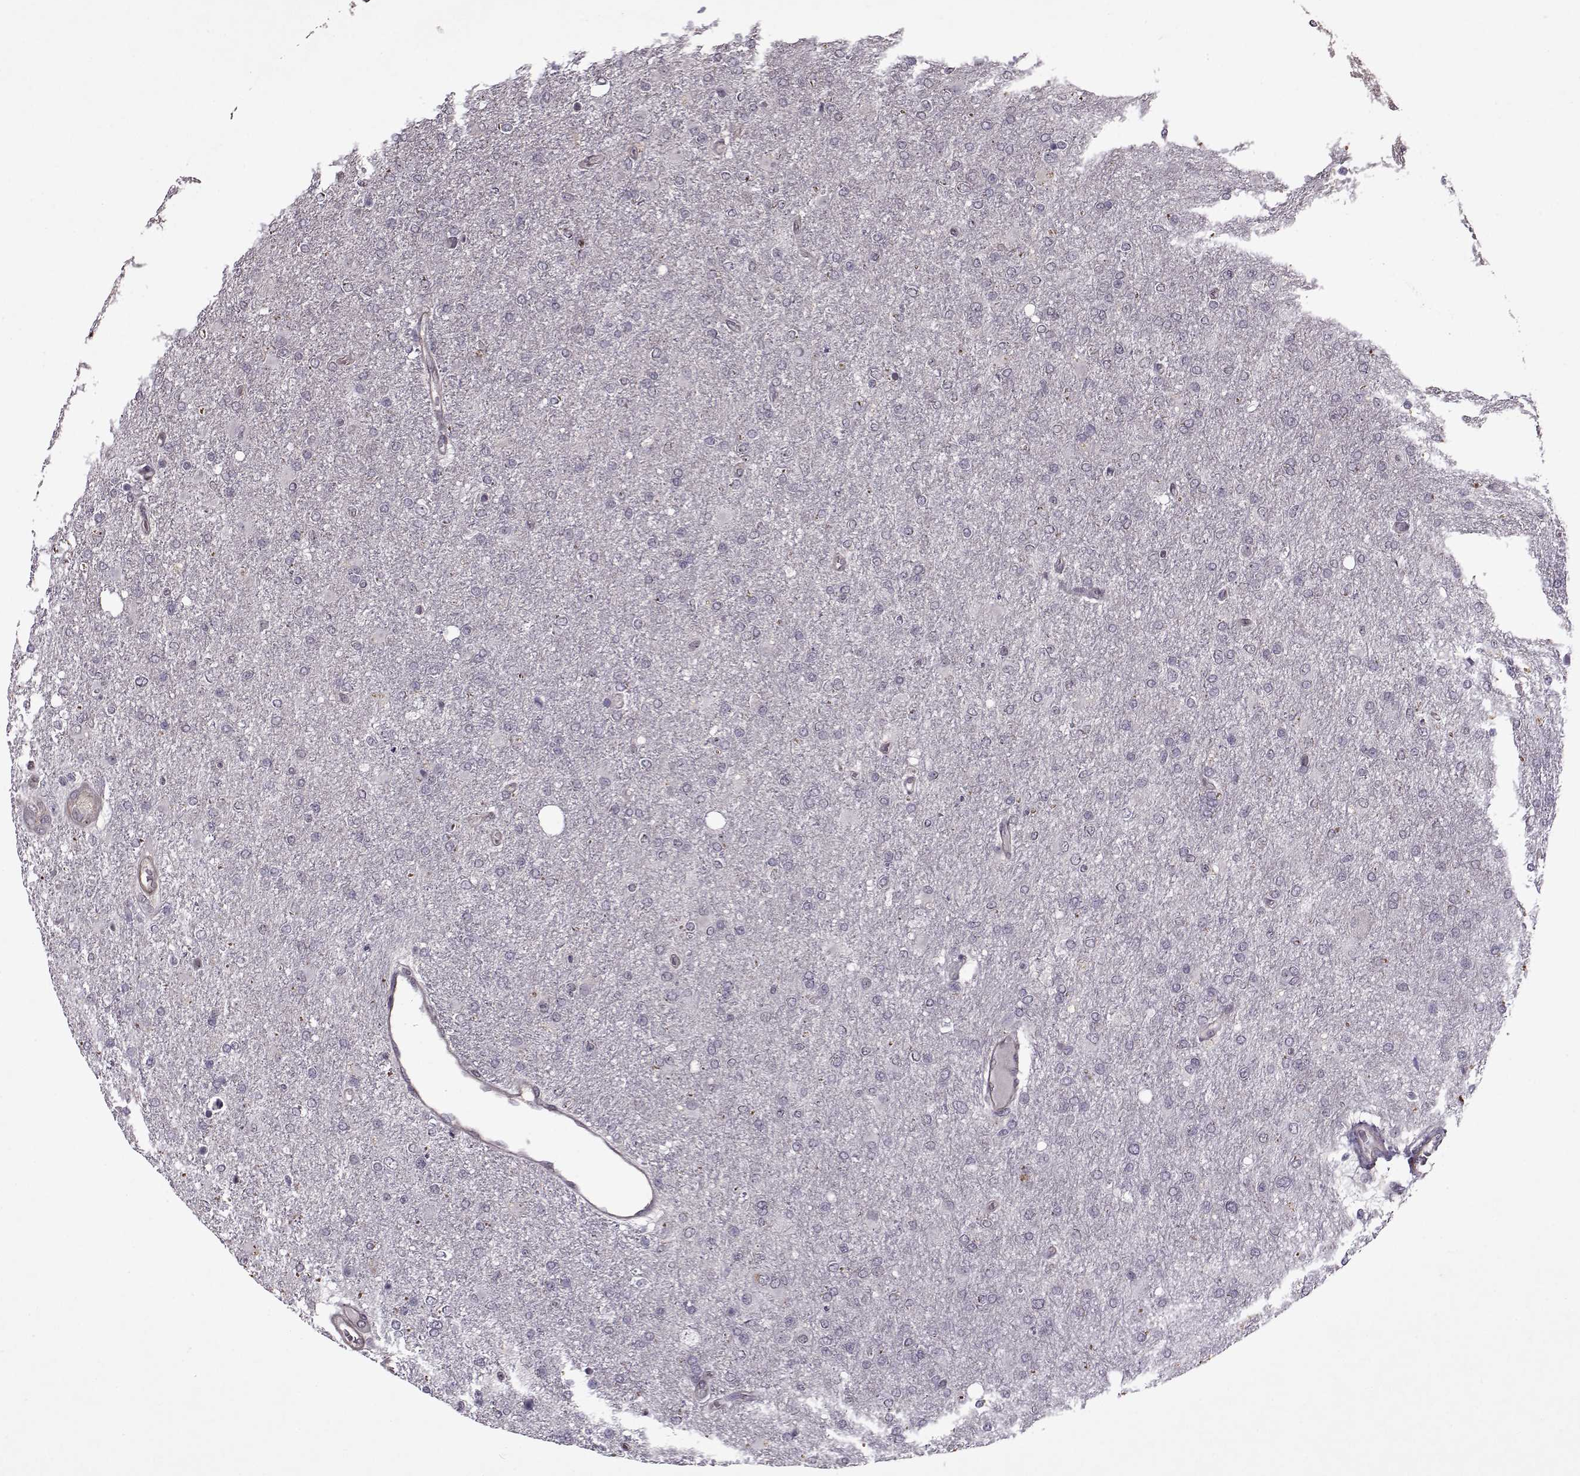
{"staining": {"intensity": "negative", "quantity": "none", "location": "none"}, "tissue": "glioma", "cell_type": "Tumor cells", "image_type": "cancer", "snomed": [{"axis": "morphology", "description": "Glioma, malignant, High grade"}, {"axis": "topography", "description": "Cerebral cortex"}], "caption": "A photomicrograph of malignant glioma (high-grade) stained for a protein shows no brown staining in tumor cells.", "gene": "KRT9", "patient": {"sex": "male", "age": 70}}